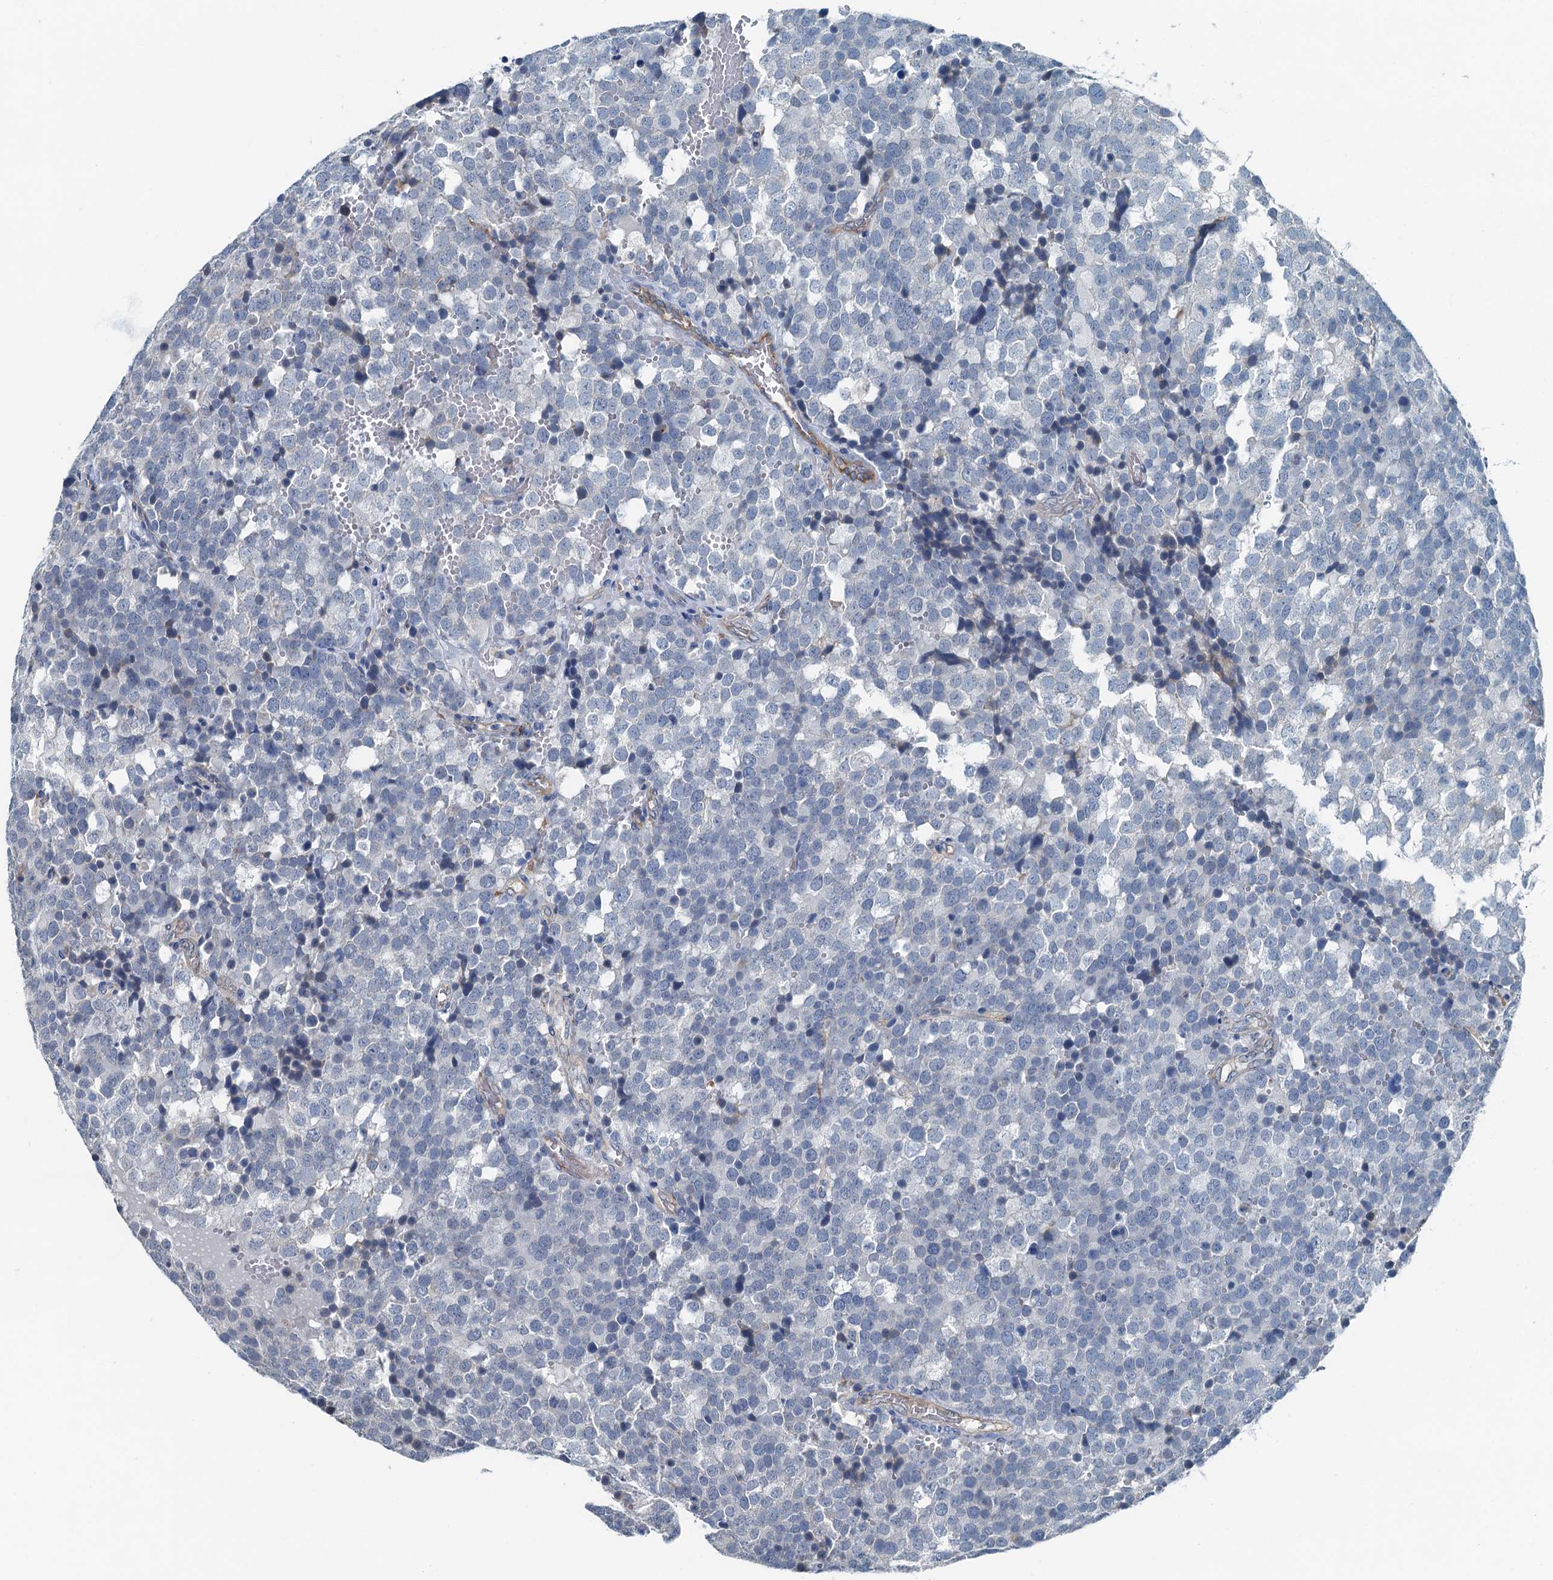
{"staining": {"intensity": "negative", "quantity": "none", "location": "none"}, "tissue": "testis cancer", "cell_type": "Tumor cells", "image_type": "cancer", "snomed": [{"axis": "morphology", "description": "Seminoma, NOS"}, {"axis": "topography", "description": "Testis"}], "caption": "Tumor cells show no significant protein staining in testis seminoma. (DAB (3,3'-diaminobenzidine) immunohistochemistry (IHC) visualized using brightfield microscopy, high magnification).", "gene": "GFOD2", "patient": {"sex": "male", "age": 71}}